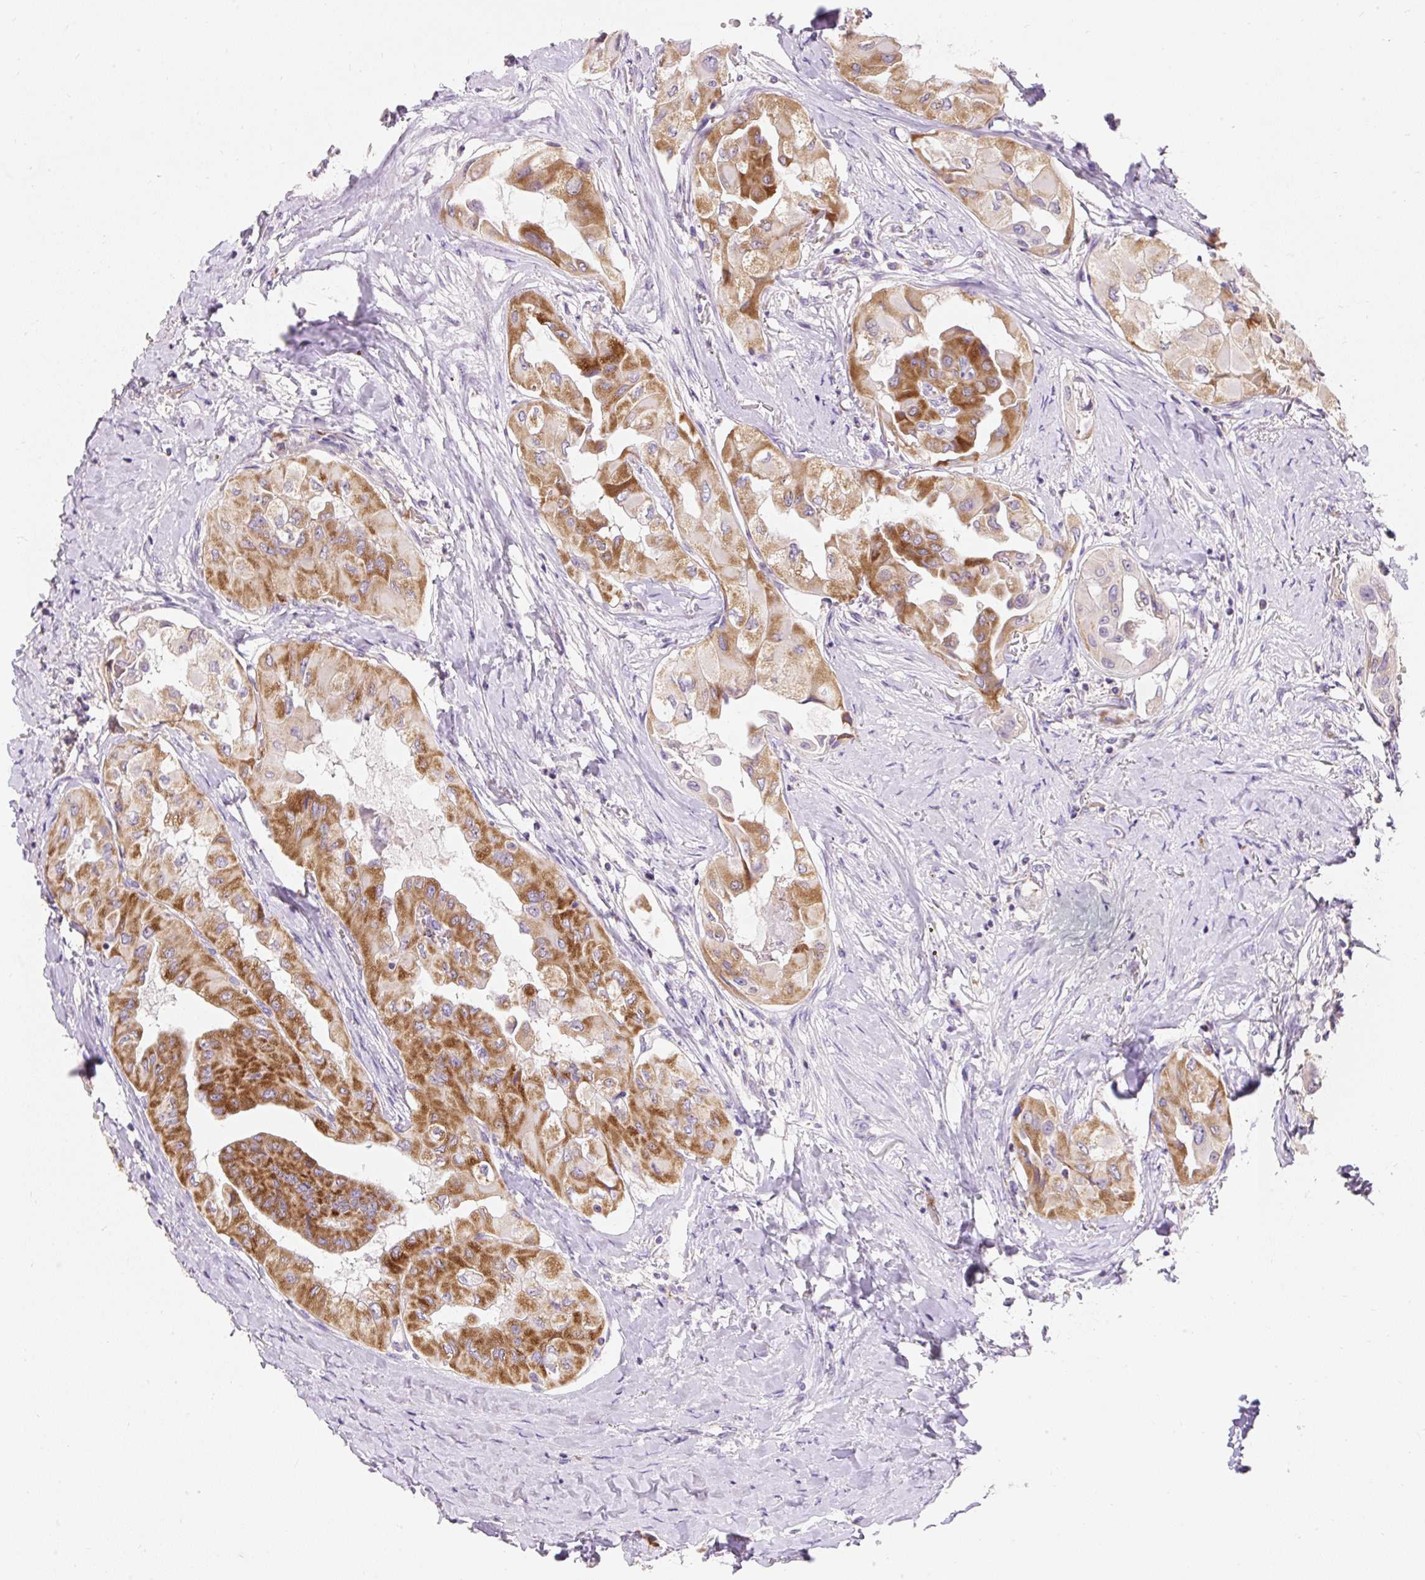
{"staining": {"intensity": "strong", "quantity": ">75%", "location": "cytoplasmic/membranous"}, "tissue": "thyroid cancer", "cell_type": "Tumor cells", "image_type": "cancer", "snomed": [{"axis": "morphology", "description": "Normal tissue, NOS"}, {"axis": "morphology", "description": "Papillary adenocarcinoma, NOS"}, {"axis": "topography", "description": "Thyroid gland"}], "caption": "Thyroid papillary adenocarcinoma stained with a protein marker exhibits strong staining in tumor cells.", "gene": "PMAIP1", "patient": {"sex": "female", "age": 59}}